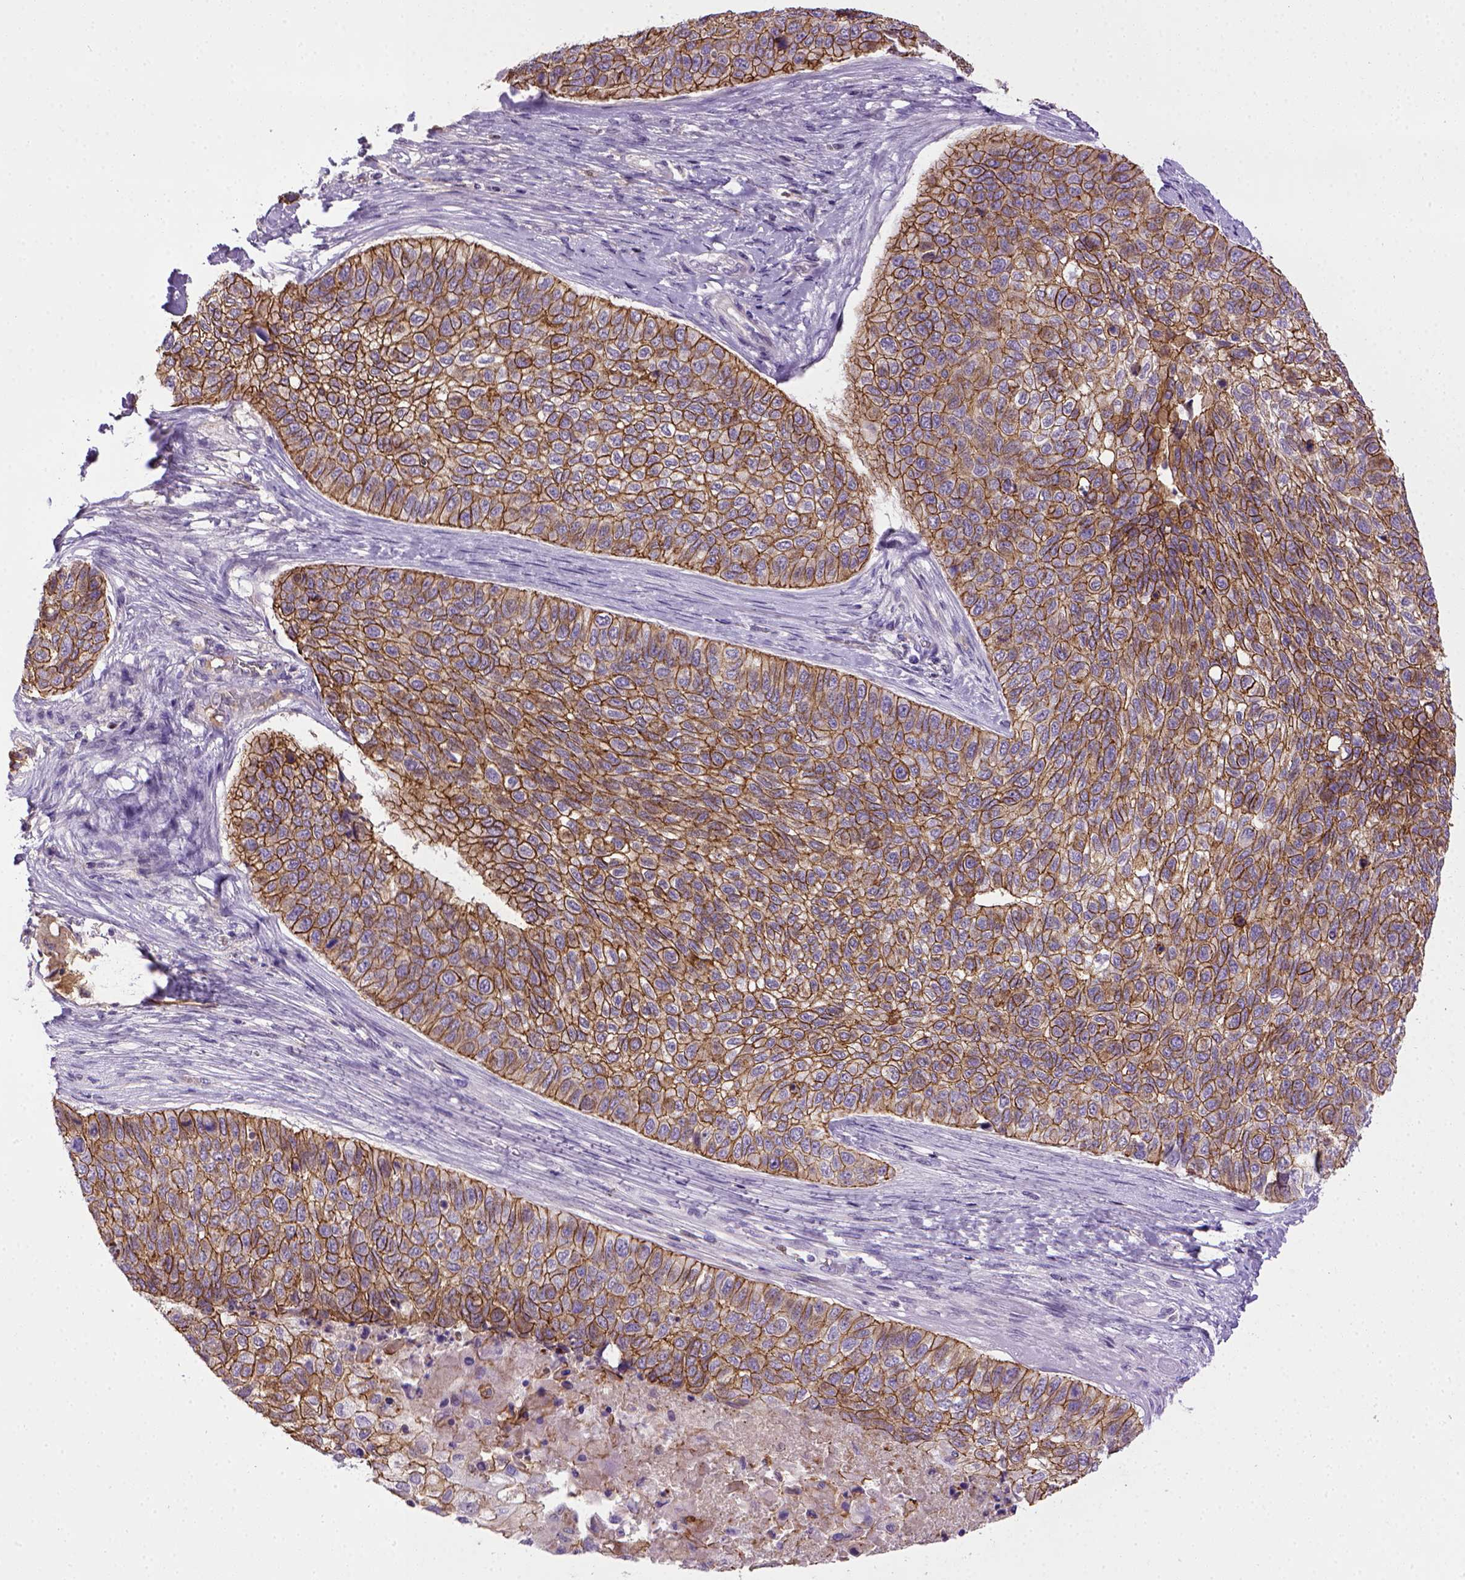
{"staining": {"intensity": "strong", "quantity": ">75%", "location": "cytoplasmic/membranous"}, "tissue": "lung cancer", "cell_type": "Tumor cells", "image_type": "cancer", "snomed": [{"axis": "morphology", "description": "Squamous cell carcinoma, NOS"}, {"axis": "topography", "description": "Lung"}], "caption": "DAB (3,3'-diaminobenzidine) immunohistochemical staining of human lung squamous cell carcinoma exhibits strong cytoplasmic/membranous protein expression in approximately >75% of tumor cells. The protein is shown in brown color, while the nuclei are stained blue.", "gene": "CDH1", "patient": {"sex": "male", "age": 69}}